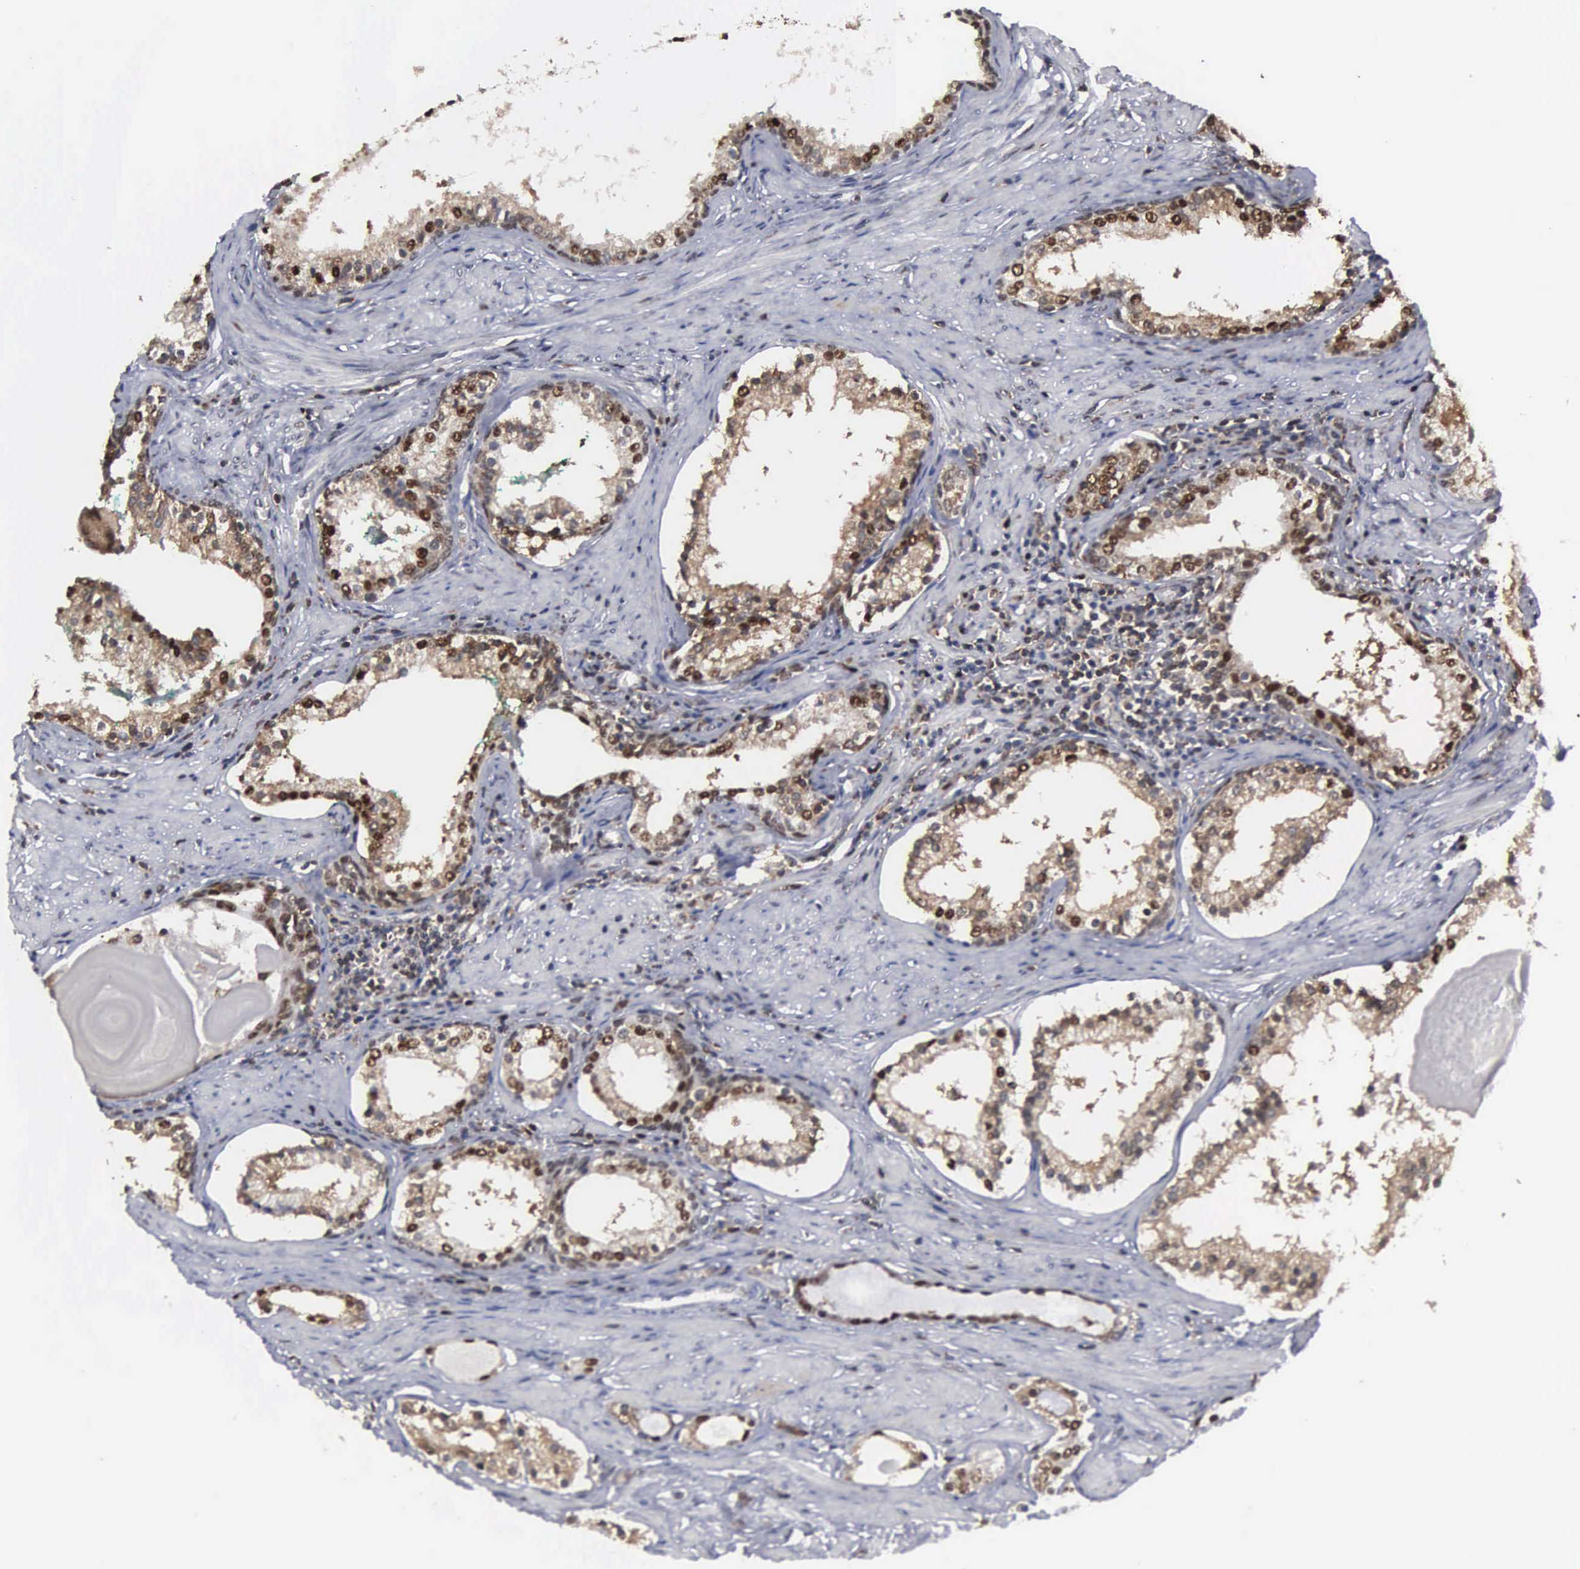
{"staining": {"intensity": "moderate", "quantity": ">75%", "location": "cytoplasmic/membranous,nuclear"}, "tissue": "prostate cancer", "cell_type": "Tumor cells", "image_type": "cancer", "snomed": [{"axis": "morphology", "description": "Adenocarcinoma, Medium grade"}, {"axis": "topography", "description": "Prostate"}], "caption": "This image displays immunohistochemistry staining of human prostate cancer (medium-grade adenocarcinoma), with medium moderate cytoplasmic/membranous and nuclear staining in approximately >75% of tumor cells.", "gene": "TRMT5", "patient": {"sex": "male", "age": 73}}